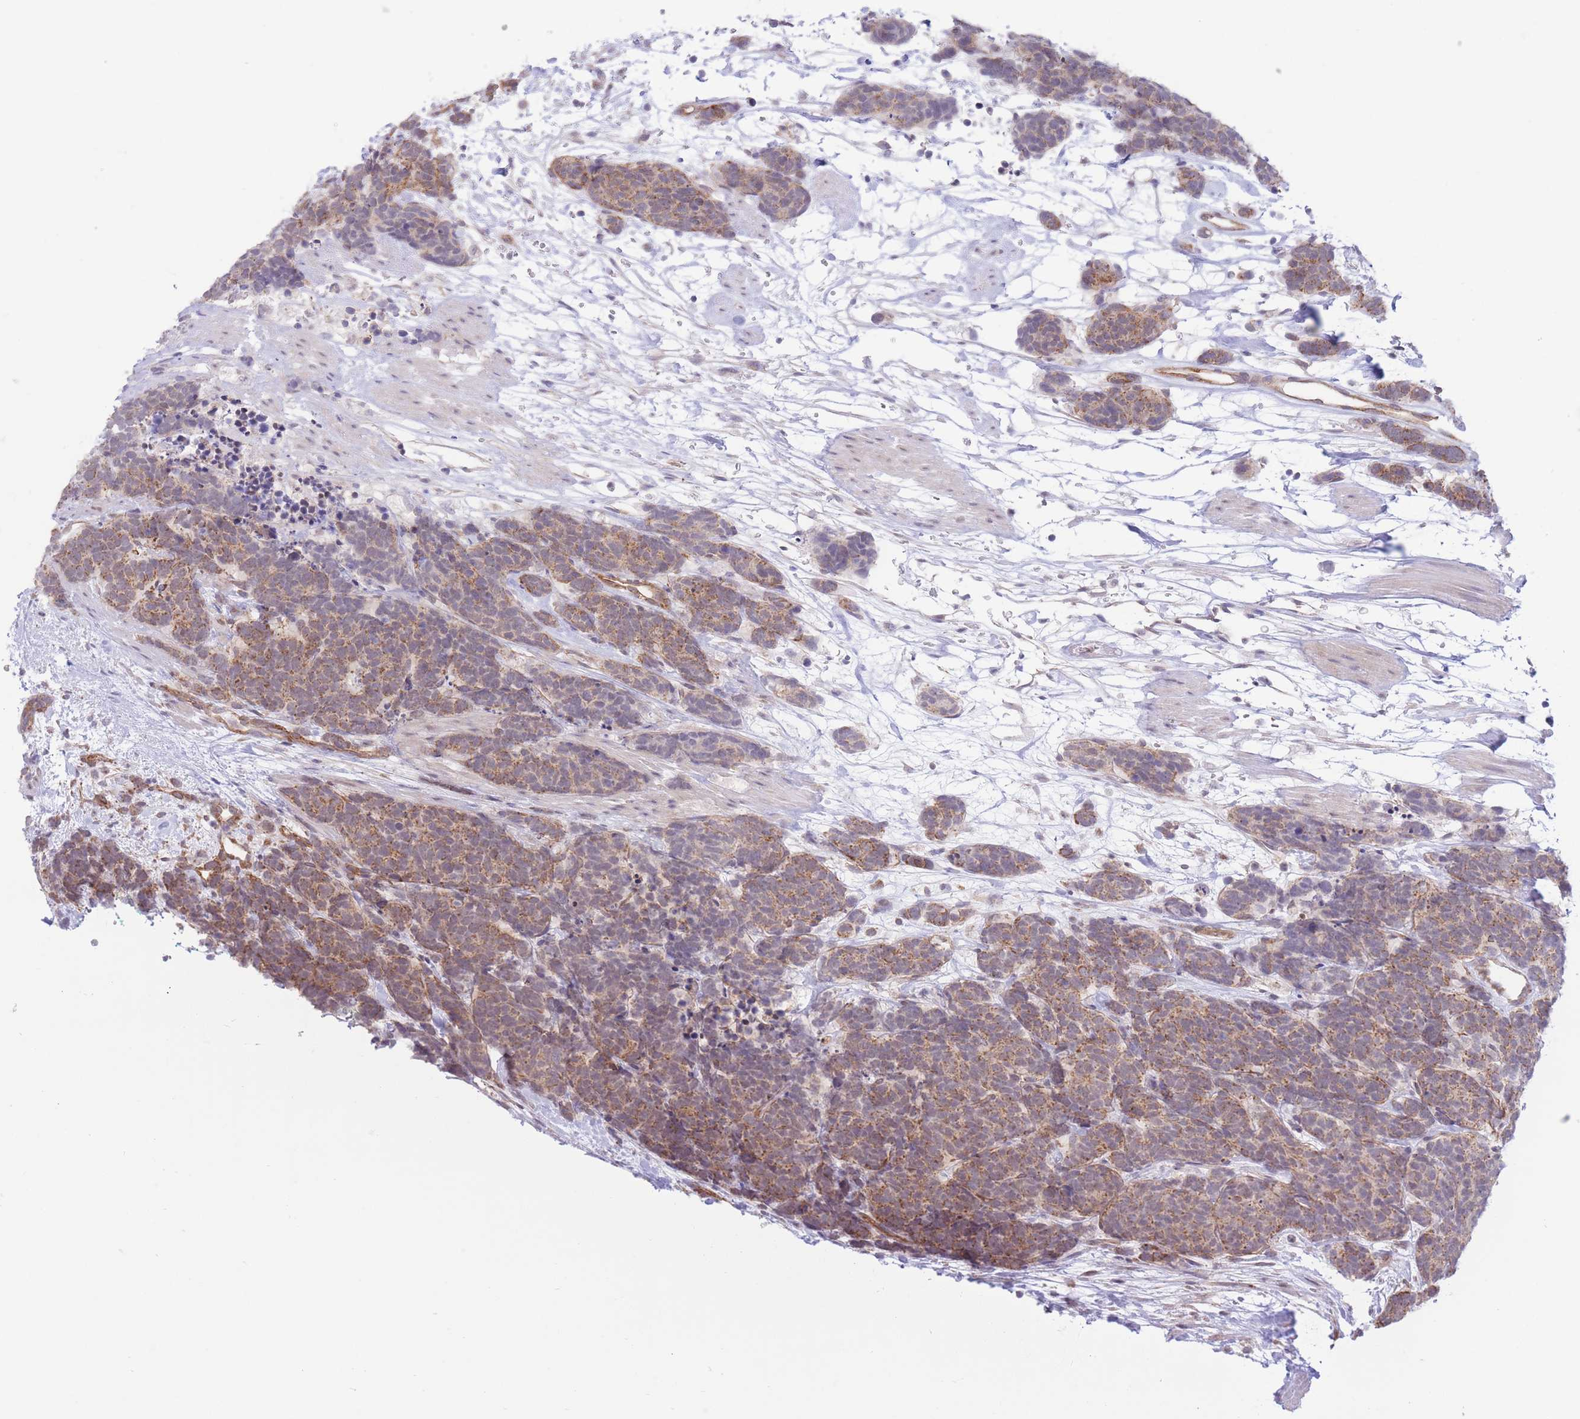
{"staining": {"intensity": "moderate", "quantity": ">75%", "location": "cytoplasmic/membranous"}, "tissue": "carcinoid", "cell_type": "Tumor cells", "image_type": "cancer", "snomed": [{"axis": "morphology", "description": "Carcinoma, NOS"}, {"axis": "morphology", "description": "Carcinoid, malignant, NOS"}, {"axis": "topography", "description": "Prostate"}], "caption": "The histopathology image shows a brown stain indicating the presence of a protein in the cytoplasmic/membranous of tumor cells in carcinoid. (brown staining indicates protein expression, while blue staining denotes nuclei).", "gene": "MRPS31", "patient": {"sex": "male", "age": 57}}